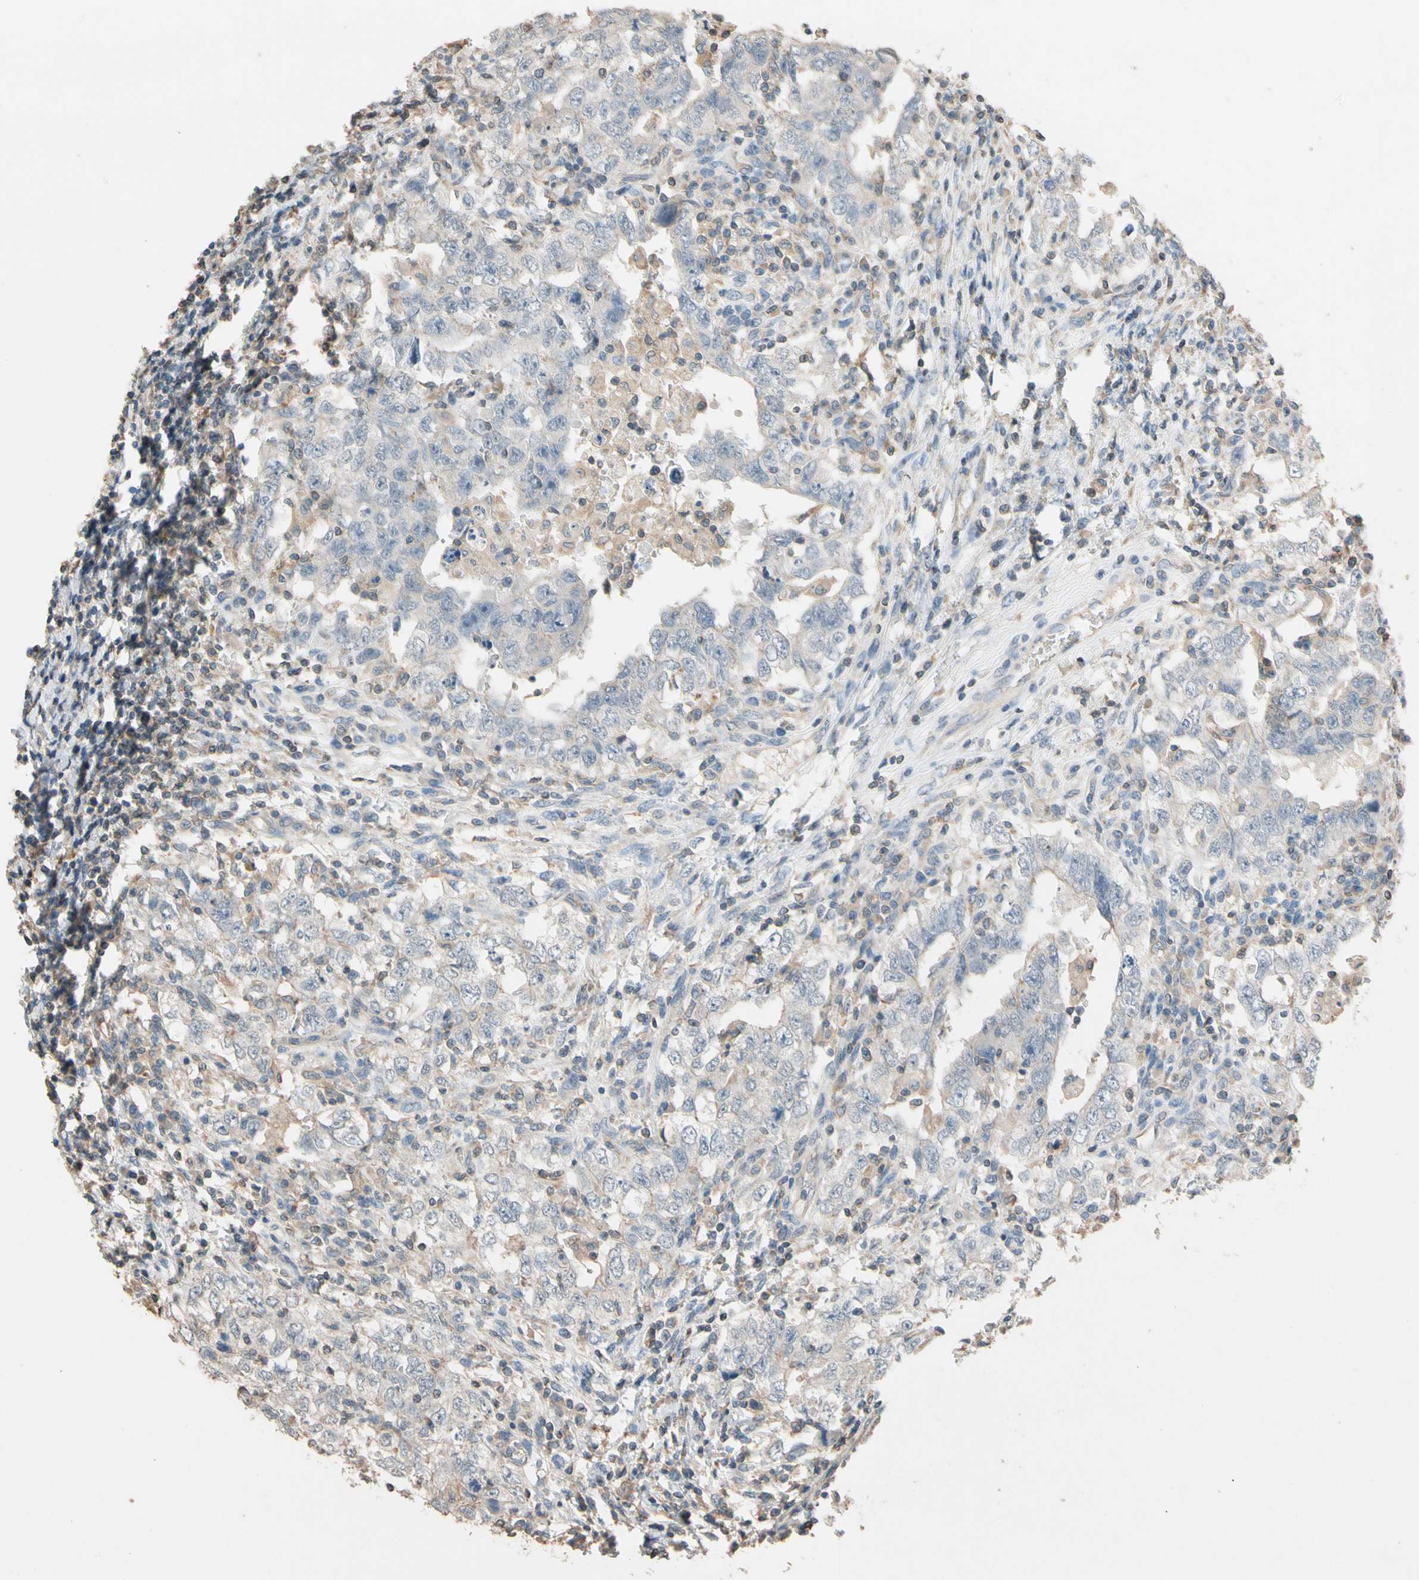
{"staining": {"intensity": "negative", "quantity": "none", "location": "none"}, "tissue": "testis cancer", "cell_type": "Tumor cells", "image_type": "cancer", "snomed": [{"axis": "morphology", "description": "Carcinoma, Embryonal, NOS"}, {"axis": "topography", "description": "Testis"}], "caption": "A photomicrograph of human testis embryonal carcinoma is negative for staining in tumor cells.", "gene": "MAP3K7", "patient": {"sex": "male", "age": 26}}